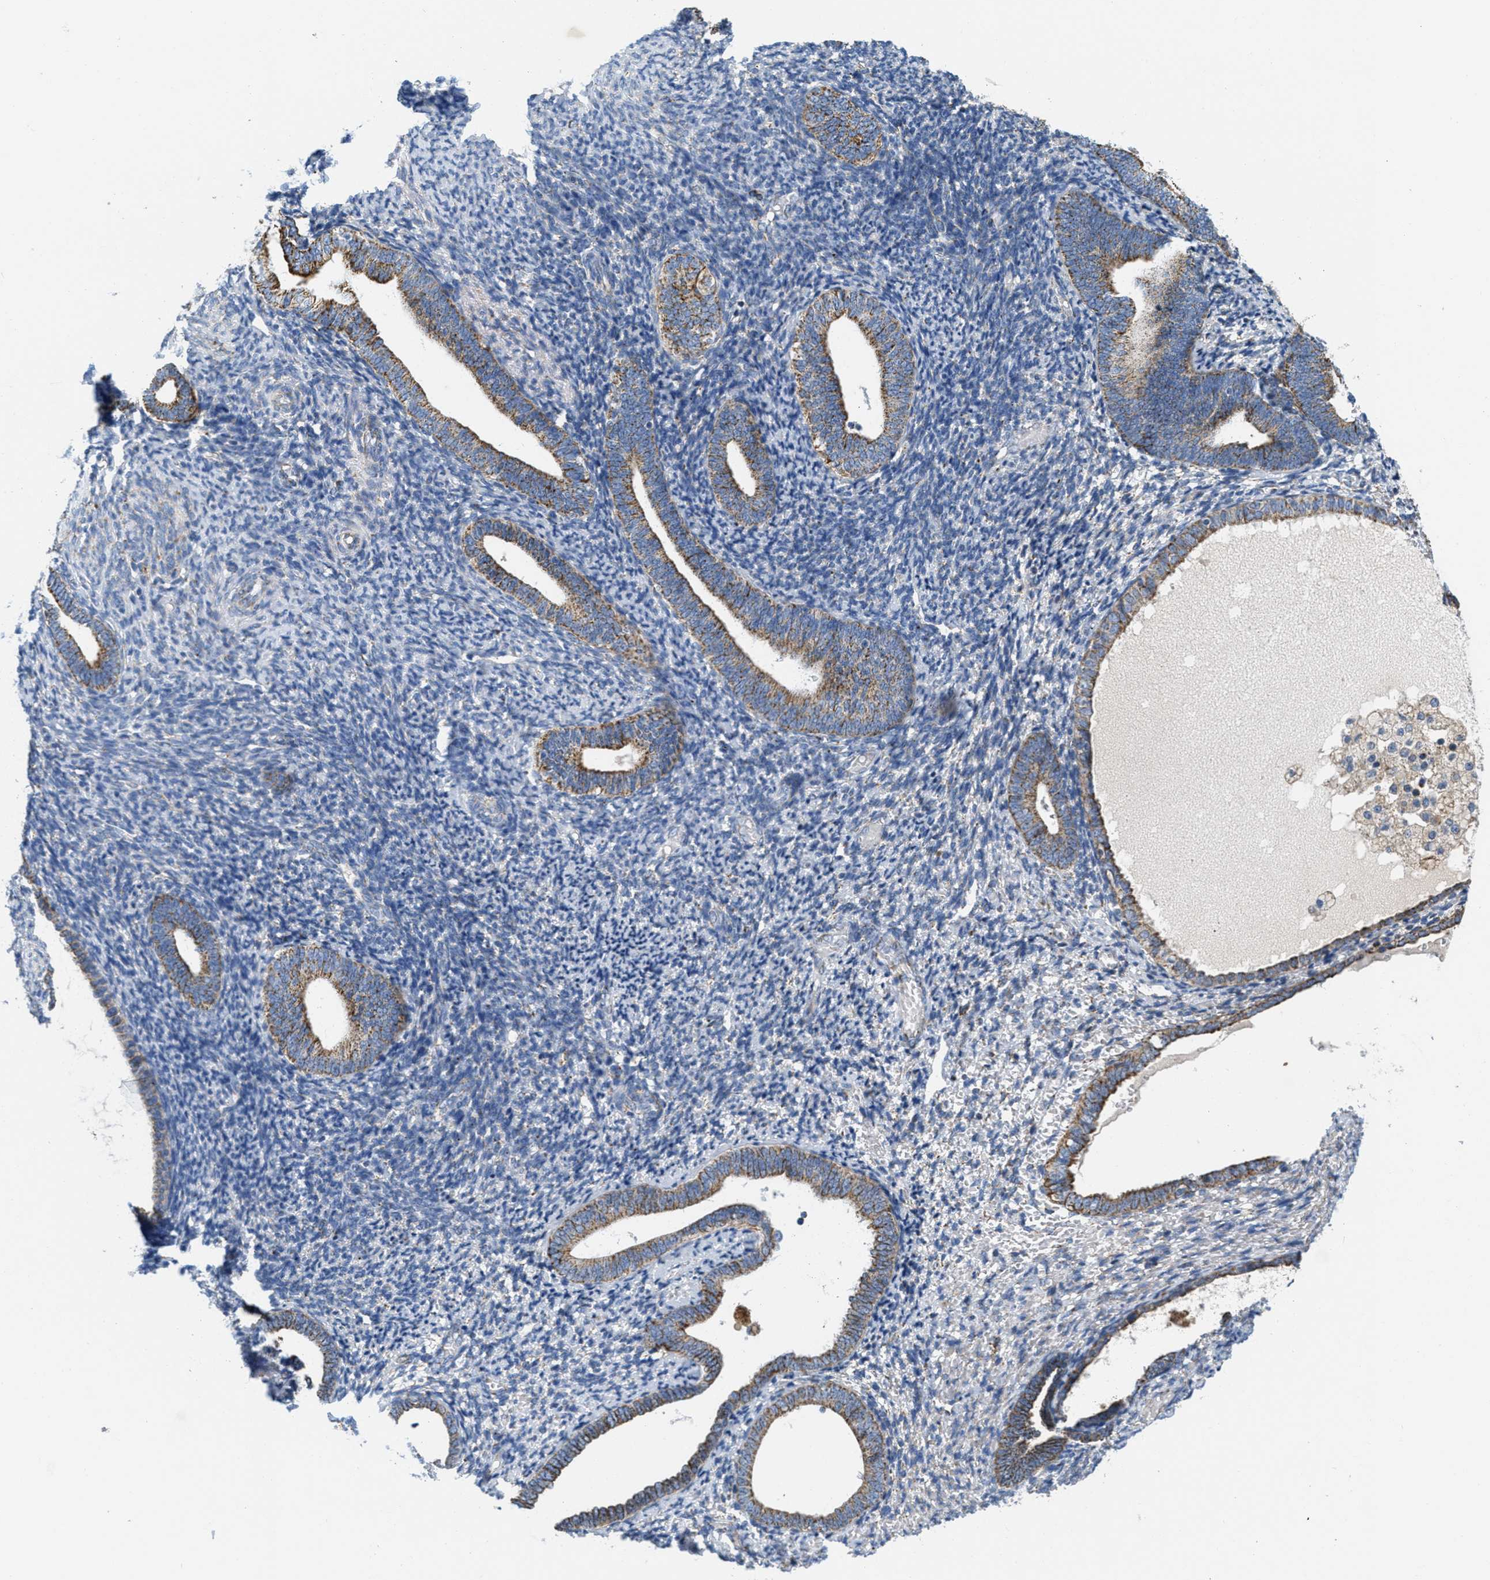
{"staining": {"intensity": "negative", "quantity": "none", "location": "none"}, "tissue": "endometrium", "cell_type": "Cells in endometrial stroma", "image_type": "normal", "snomed": [{"axis": "morphology", "description": "Normal tissue, NOS"}, {"axis": "topography", "description": "Endometrium"}], "caption": "Immunohistochemistry micrograph of normal endometrium stained for a protein (brown), which exhibits no expression in cells in endometrial stroma.", "gene": "KCNJ5", "patient": {"sex": "female", "age": 66}}